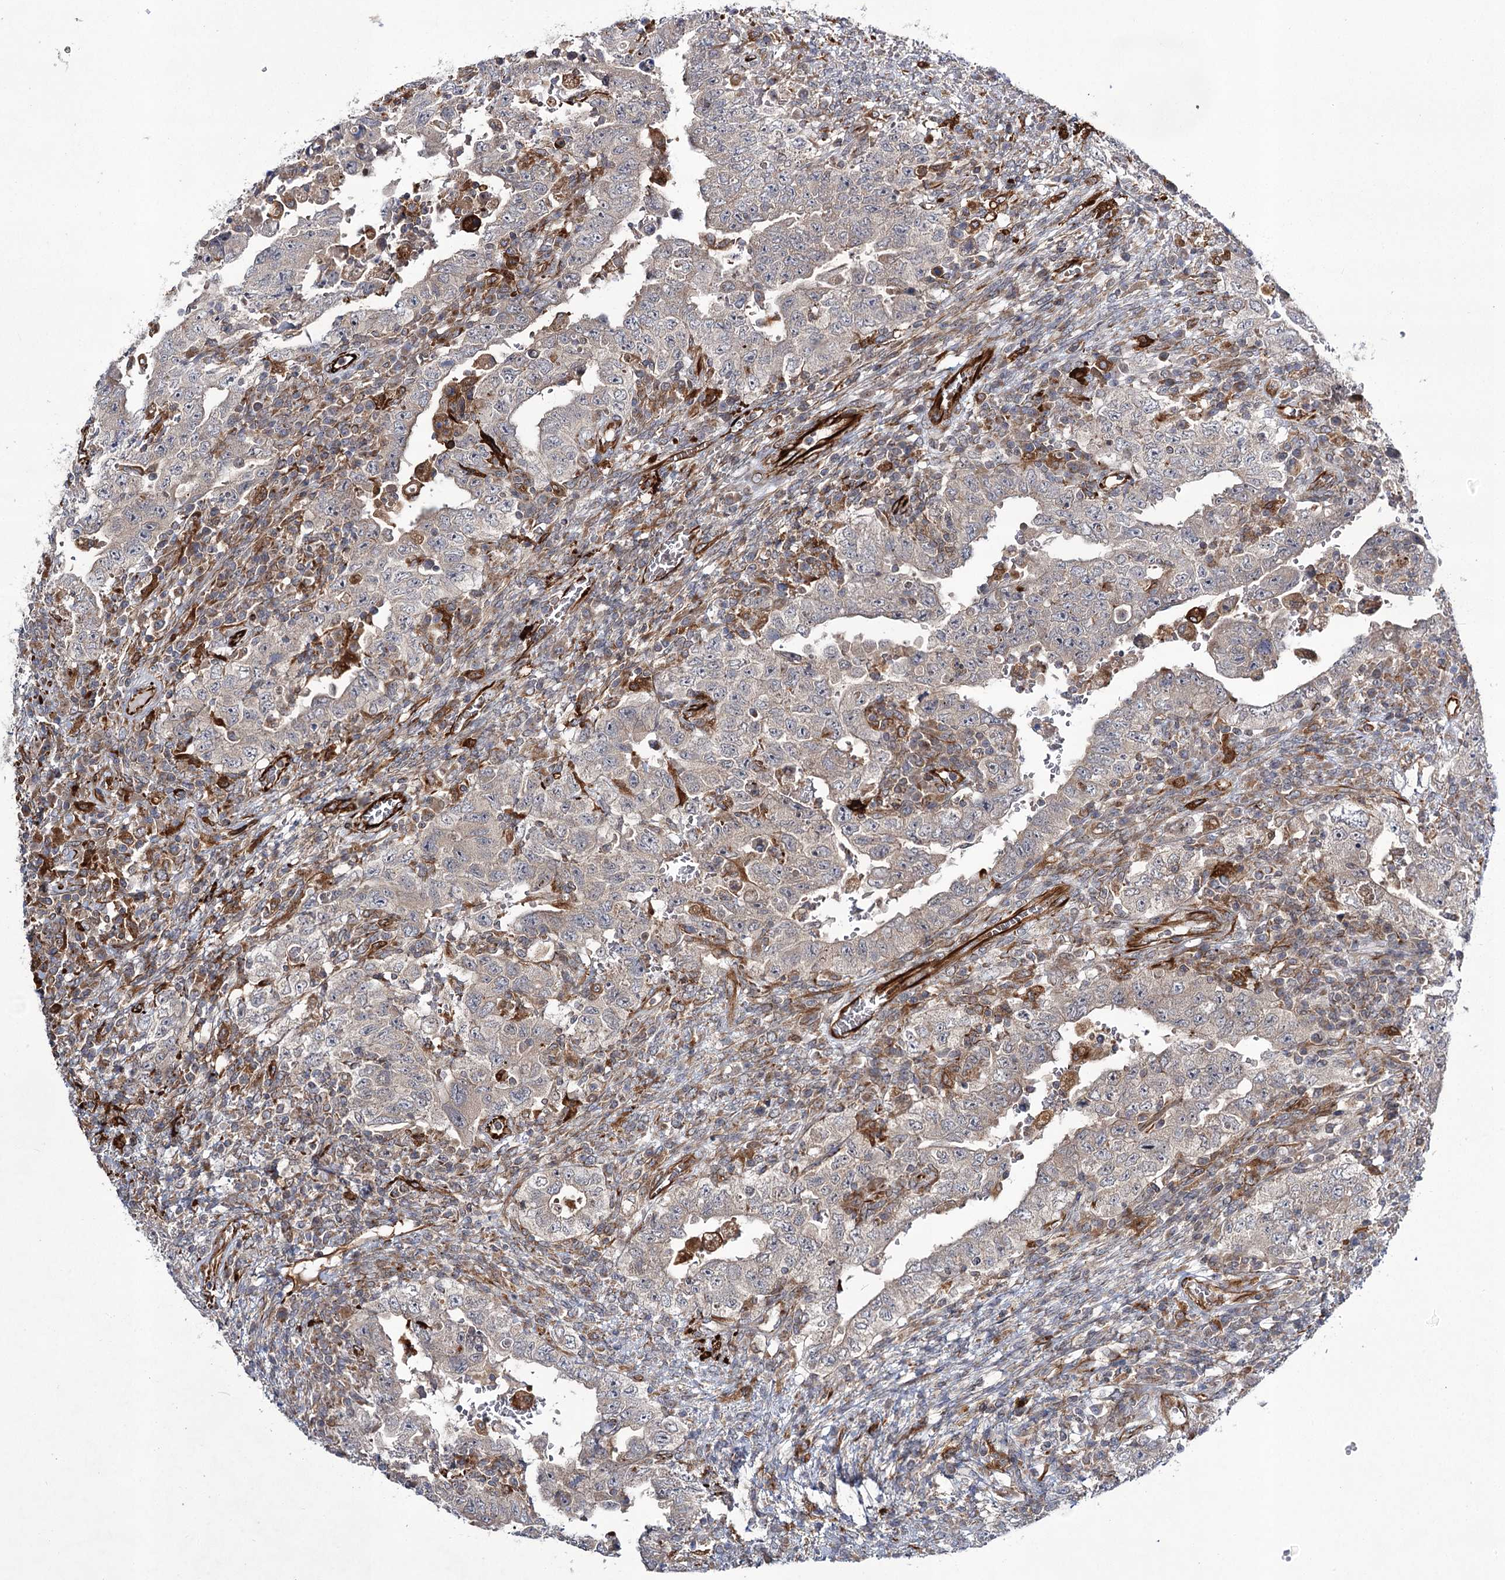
{"staining": {"intensity": "weak", "quantity": "<25%", "location": "cytoplasmic/membranous"}, "tissue": "testis cancer", "cell_type": "Tumor cells", "image_type": "cancer", "snomed": [{"axis": "morphology", "description": "Carcinoma, Embryonal, NOS"}, {"axis": "topography", "description": "Testis"}], "caption": "High magnification brightfield microscopy of testis cancer (embryonal carcinoma) stained with DAB (brown) and counterstained with hematoxylin (blue): tumor cells show no significant expression. (DAB immunohistochemistry visualized using brightfield microscopy, high magnification).", "gene": "DPEP2", "patient": {"sex": "male", "age": 26}}